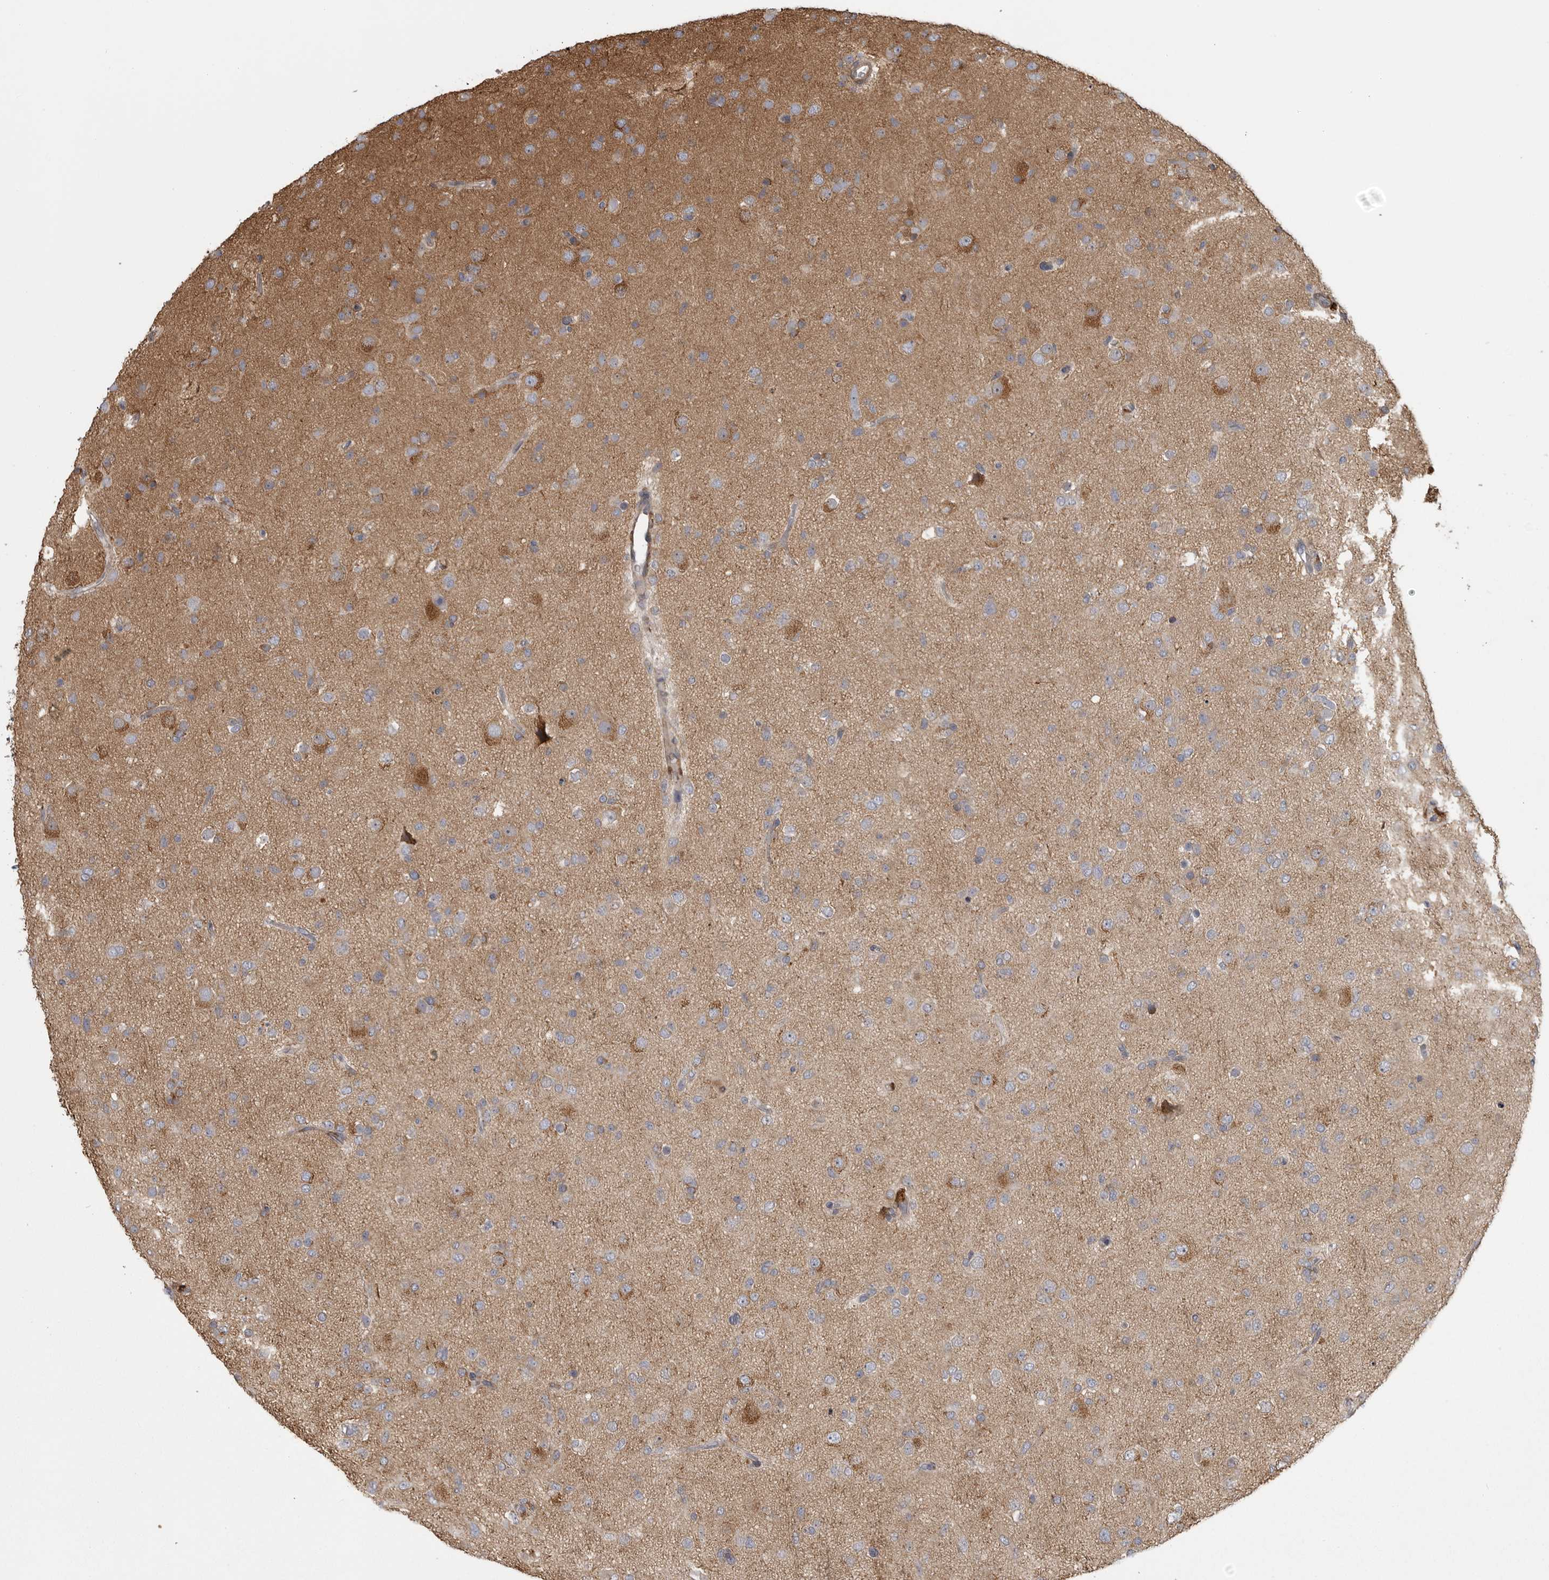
{"staining": {"intensity": "moderate", "quantity": "<25%", "location": "cytoplasmic/membranous"}, "tissue": "glioma", "cell_type": "Tumor cells", "image_type": "cancer", "snomed": [{"axis": "morphology", "description": "Glioma, malignant, Low grade"}, {"axis": "topography", "description": "Brain"}], "caption": "Protein analysis of glioma tissue displays moderate cytoplasmic/membranous staining in about <25% of tumor cells. The staining was performed using DAB (3,3'-diaminobenzidine), with brown indicating positive protein expression. Nuclei are stained blue with hematoxylin.", "gene": "ZNRF1", "patient": {"sex": "male", "age": 65}}